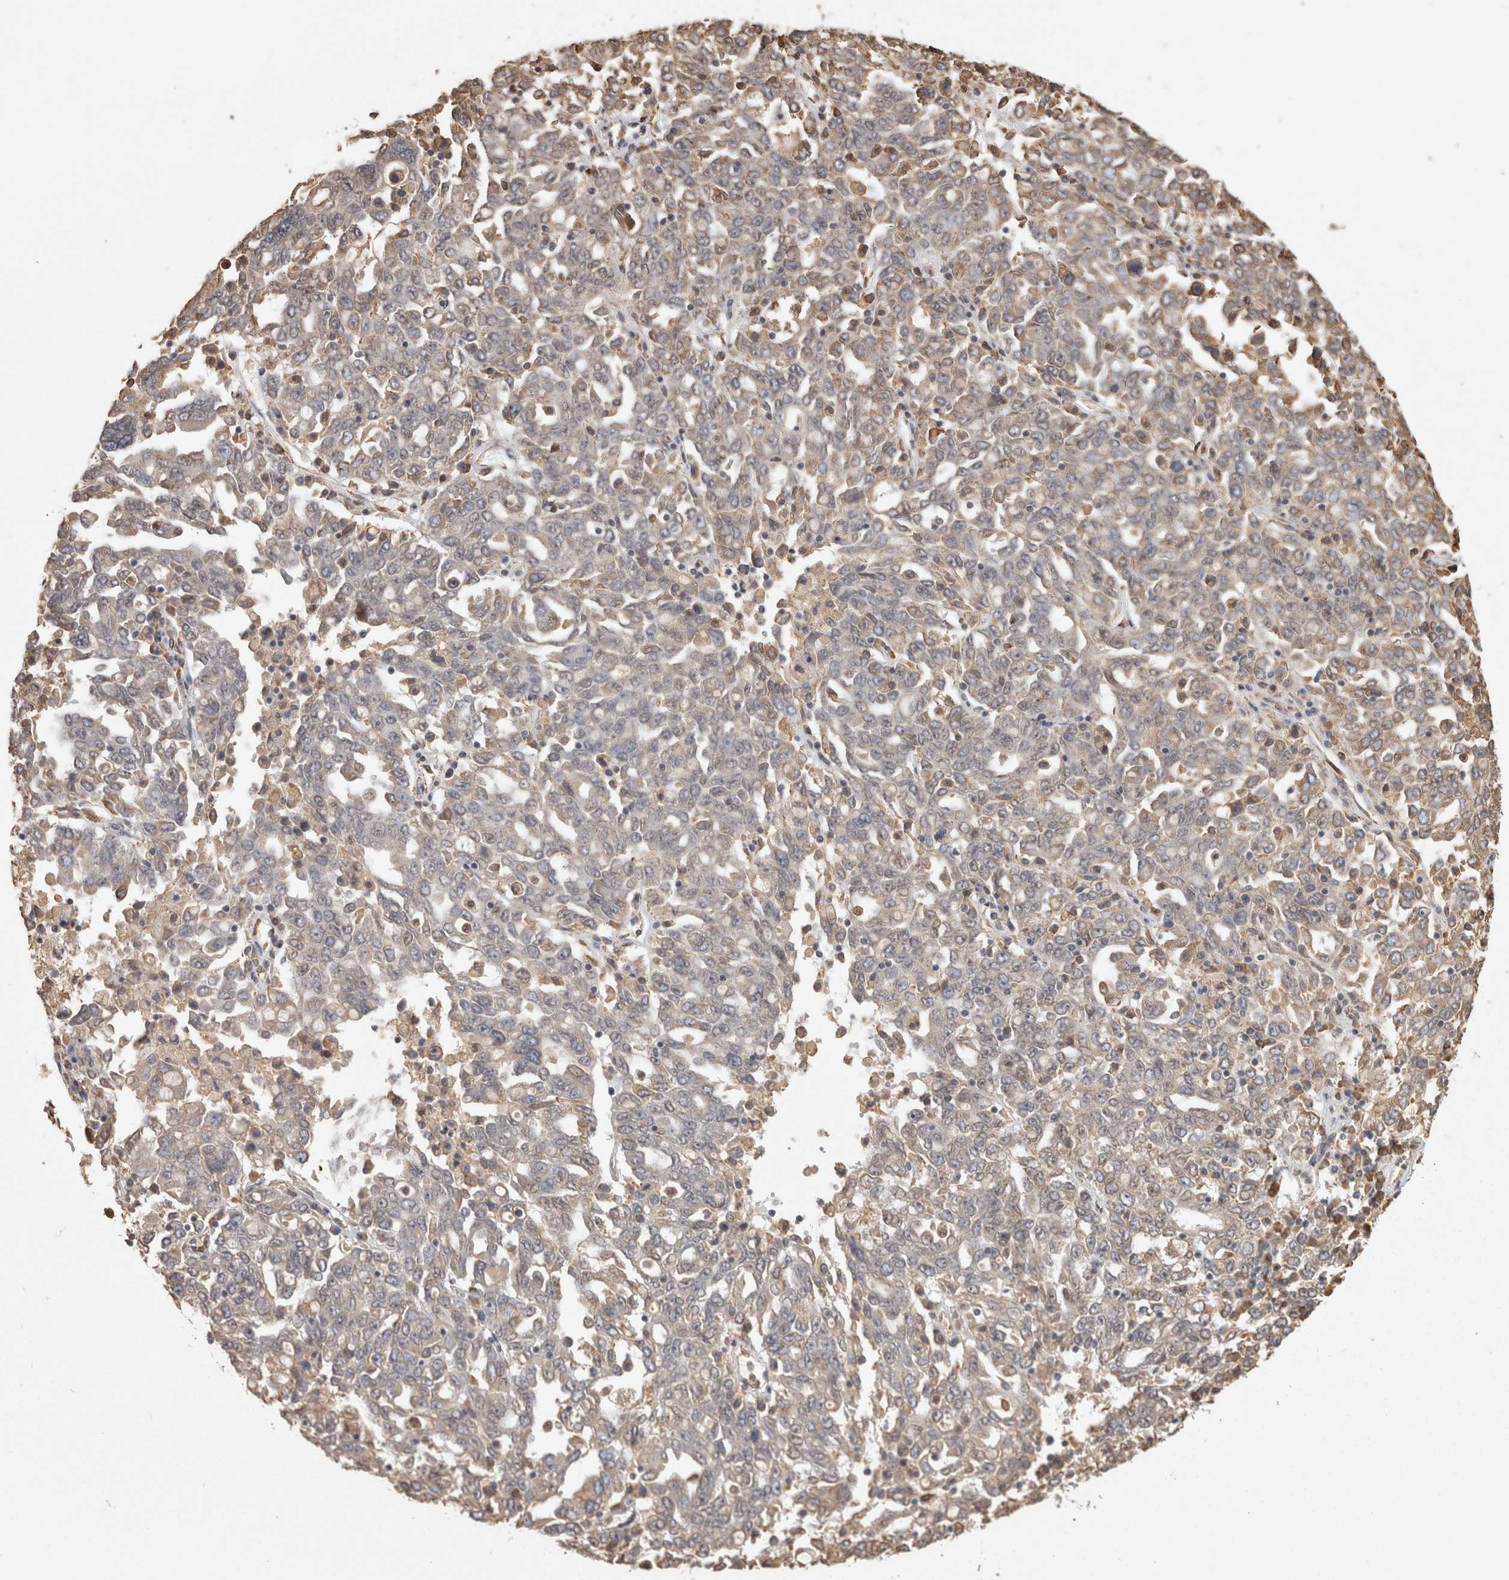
{"staining": {"intensity": "weak", "quantity": "25%-75%", "location": "cytoplasmic/membranous"}, "tissue": "ovarian cancer", "cell_type": "Tumor cells", "image_type": "cancer", "snomed": [{"axis": "morphology", "description": "Carcinoma, endometroid"}, {"axis": "topography", "description": "Ovary"}], "caption": "There is low levels of weak cytoplasmic/membranous staining in tumor cells of ovarian cancer, as demonstrated by immunohistochemical staining (brown color).", "gene": "PON2", "patient": {"sex": "female", "age": 62}}